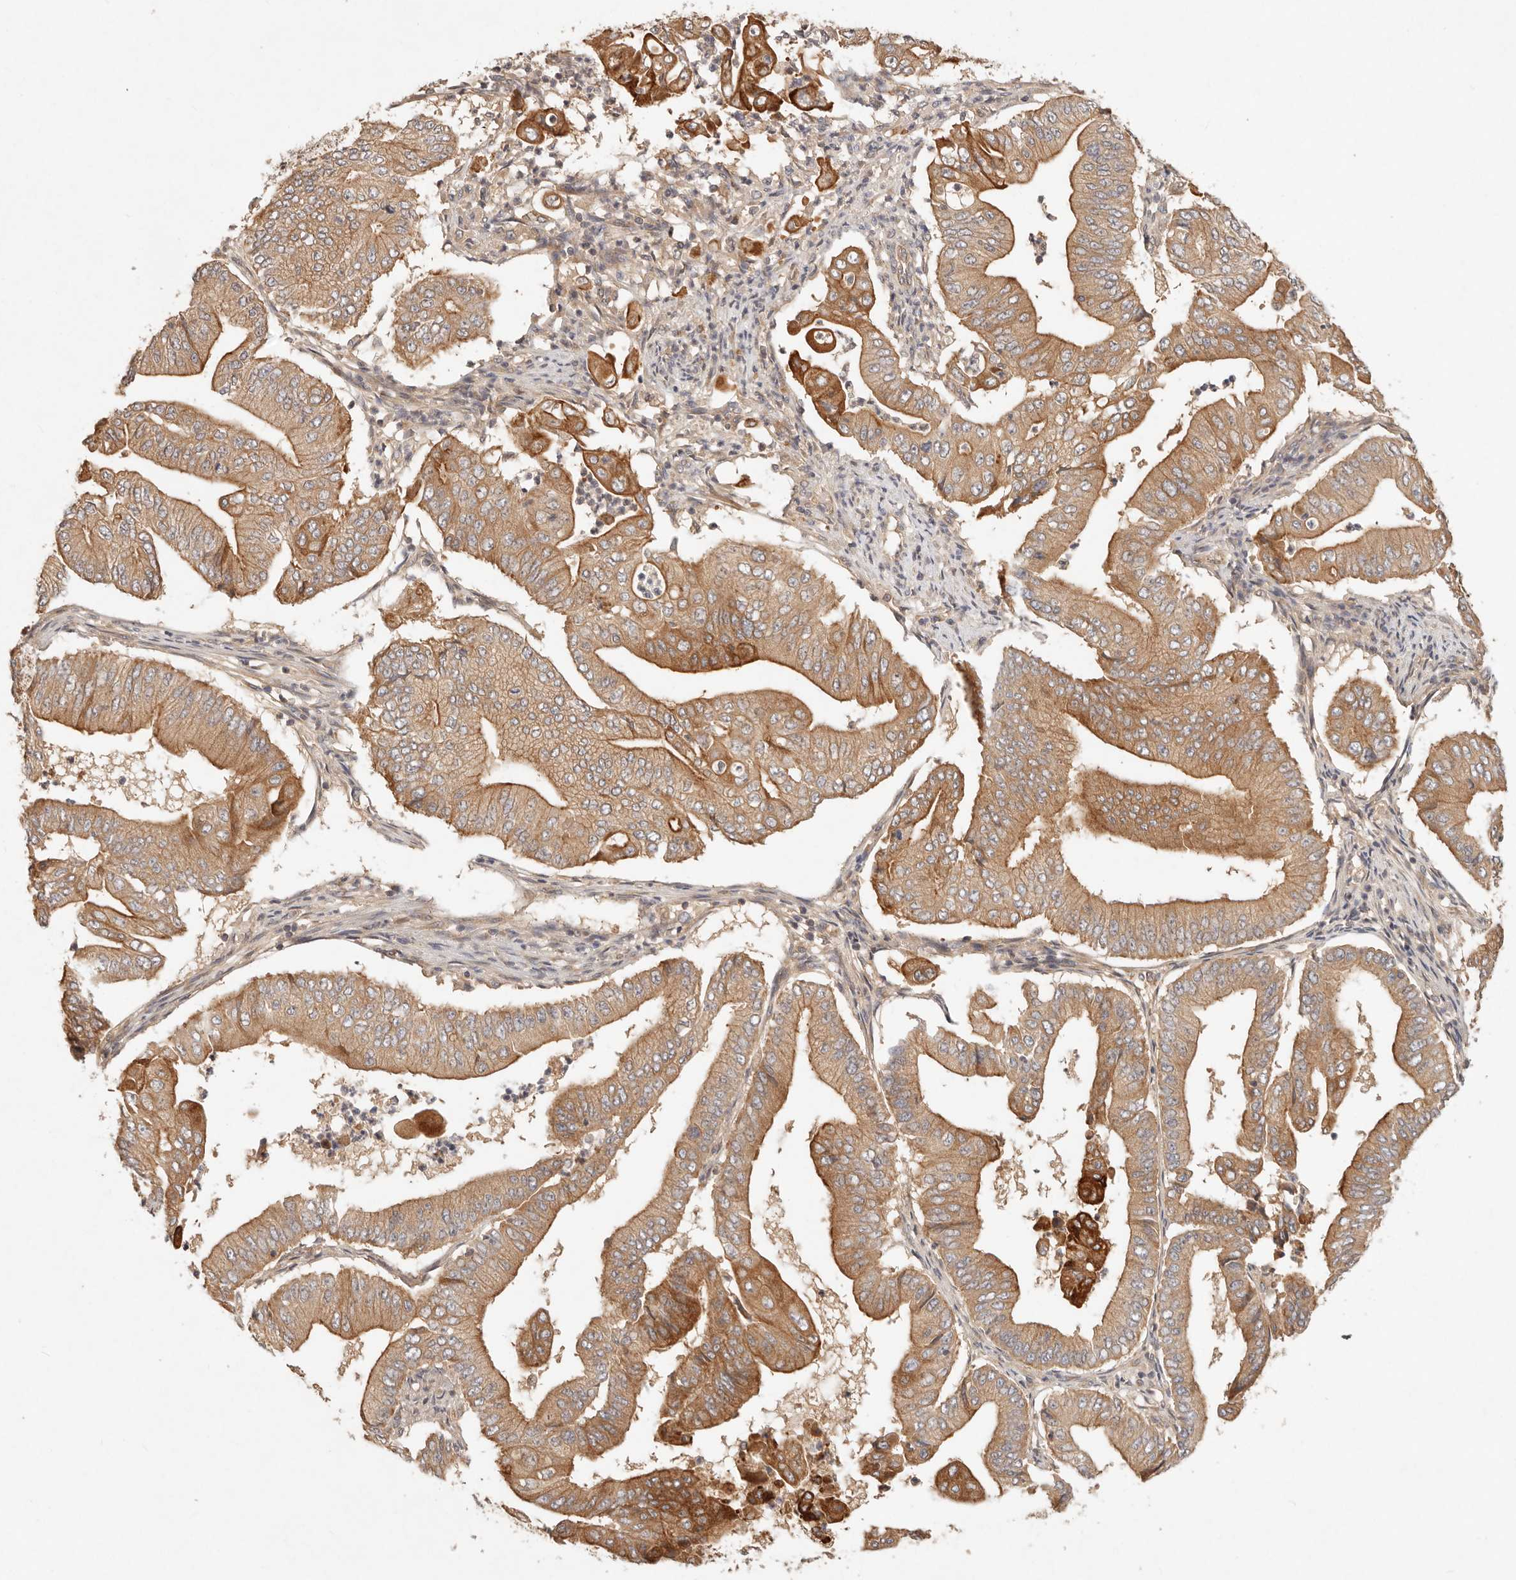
{"staining": {"intensity": "strong", "quantity": ">75%", "location": "cytoplasmic/membranous"}, "tissue": "pancreatic cancer", "cell_type": "Tumor cells", "image_type": "cancer", "snomed": [{"axis": "morphology", "description": "Adenocarcinoma, NOS"}, {"axis": "topography", "description": "Pancreas"}], "caption": "Immunohistochemical staining of human adenocarcinoma (pancreatic) demonstrates high levels of strong cytoplasmic/membranous protein staining in about >75% of tumor cells.", "gene": "HECTD3", "patient": {"sex": "female", "age": 77}}